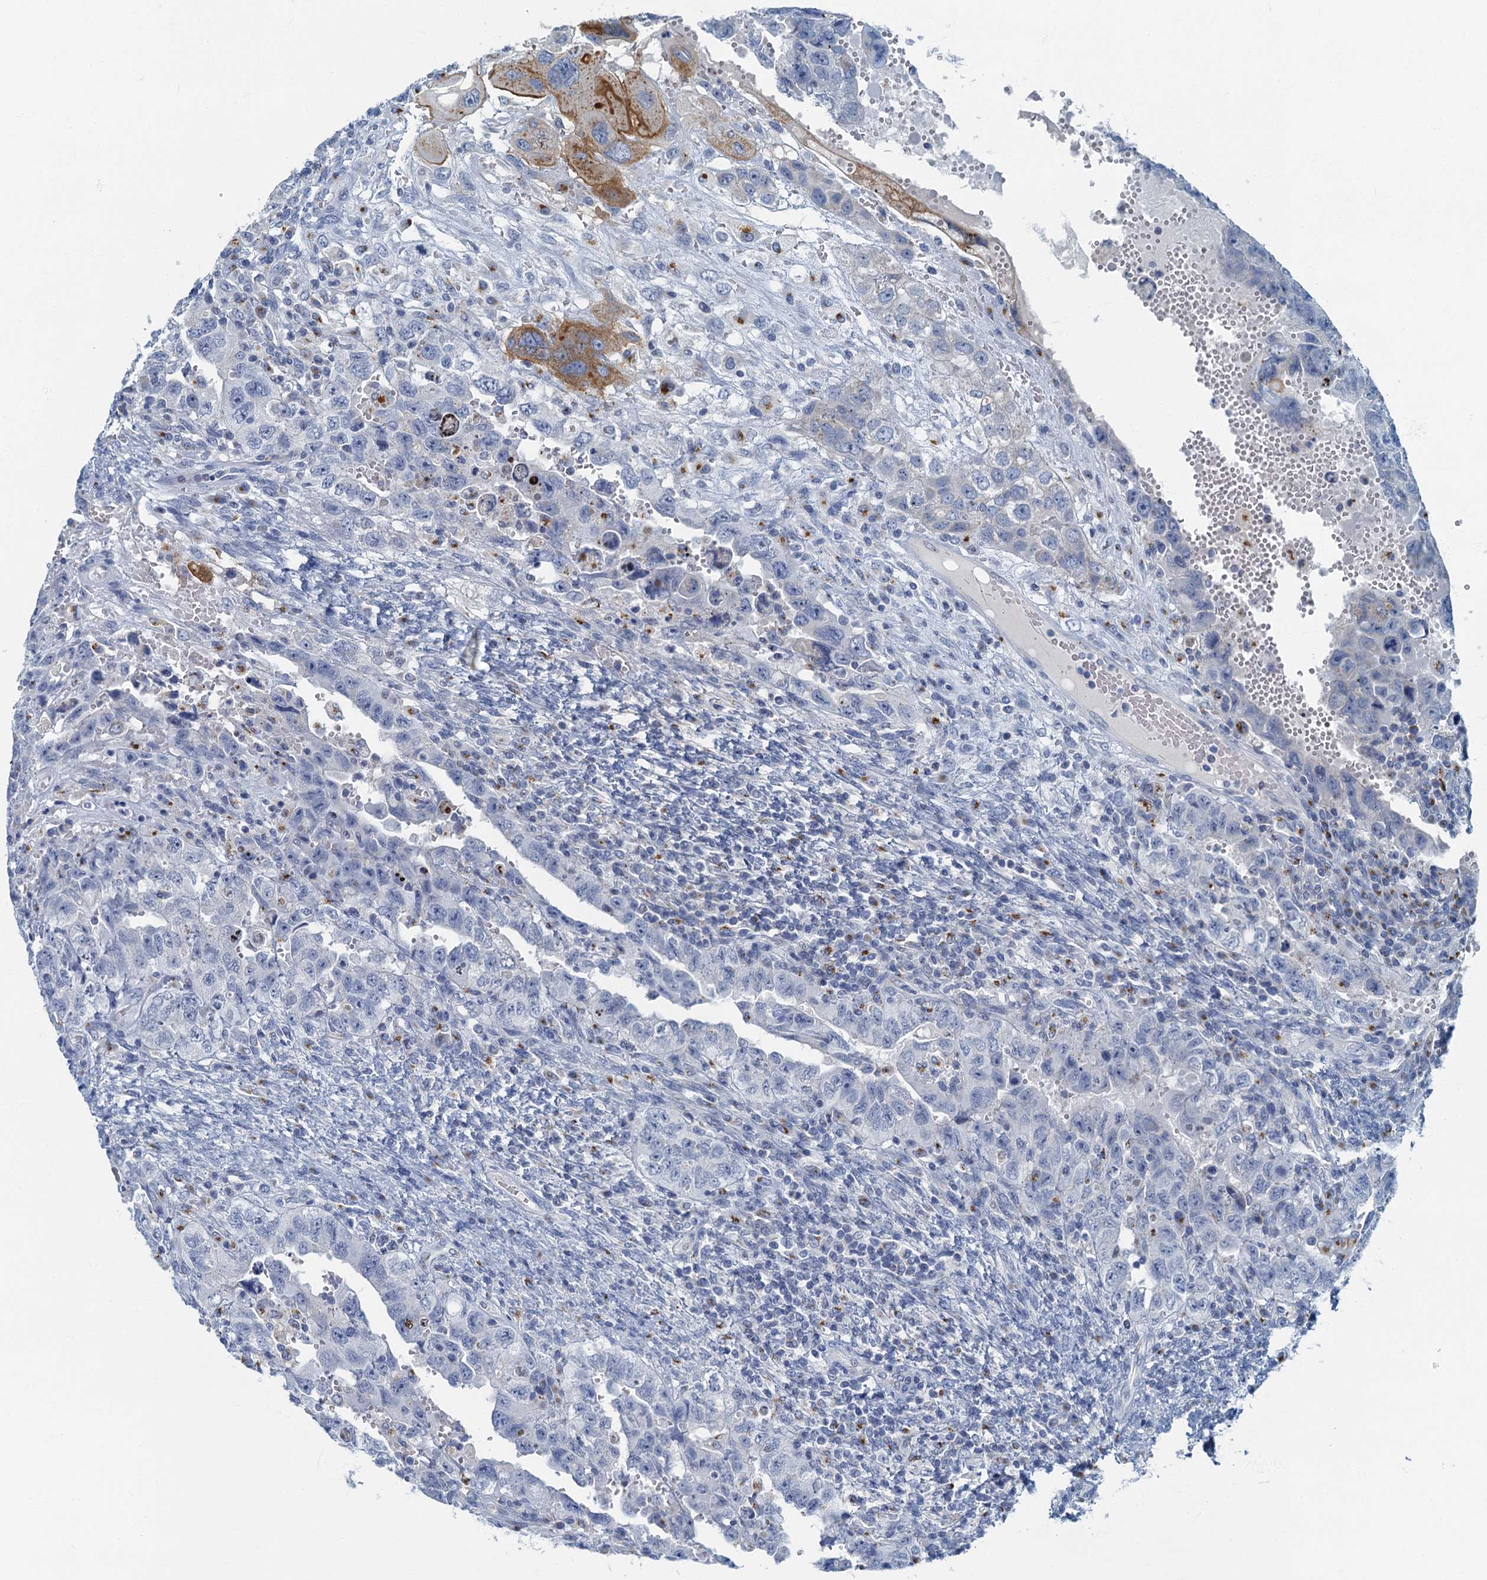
{"staining": {"intensity": "moderate", "quantity": "<25%", "location": "cytoplasmic/membranous"}, "tissue": "testis cancer", "cell_type": "Tumor cells", "image_type": "cancer", "snomed": [{"axis": "morphology", "description": "Carcinoma, Embryonal, NOS"}, {"axis": "topography", "description": "Testis"}], "caption": "This photomicrograph shows immunohistochemistry staining of testis cancer (embryonal carcinoma), with low moderate cytoplasmic/membranous positivity in about <25% of tumor cells.", "gene": "LYPD3", "patient": {"sex": "male", "age": 26}}